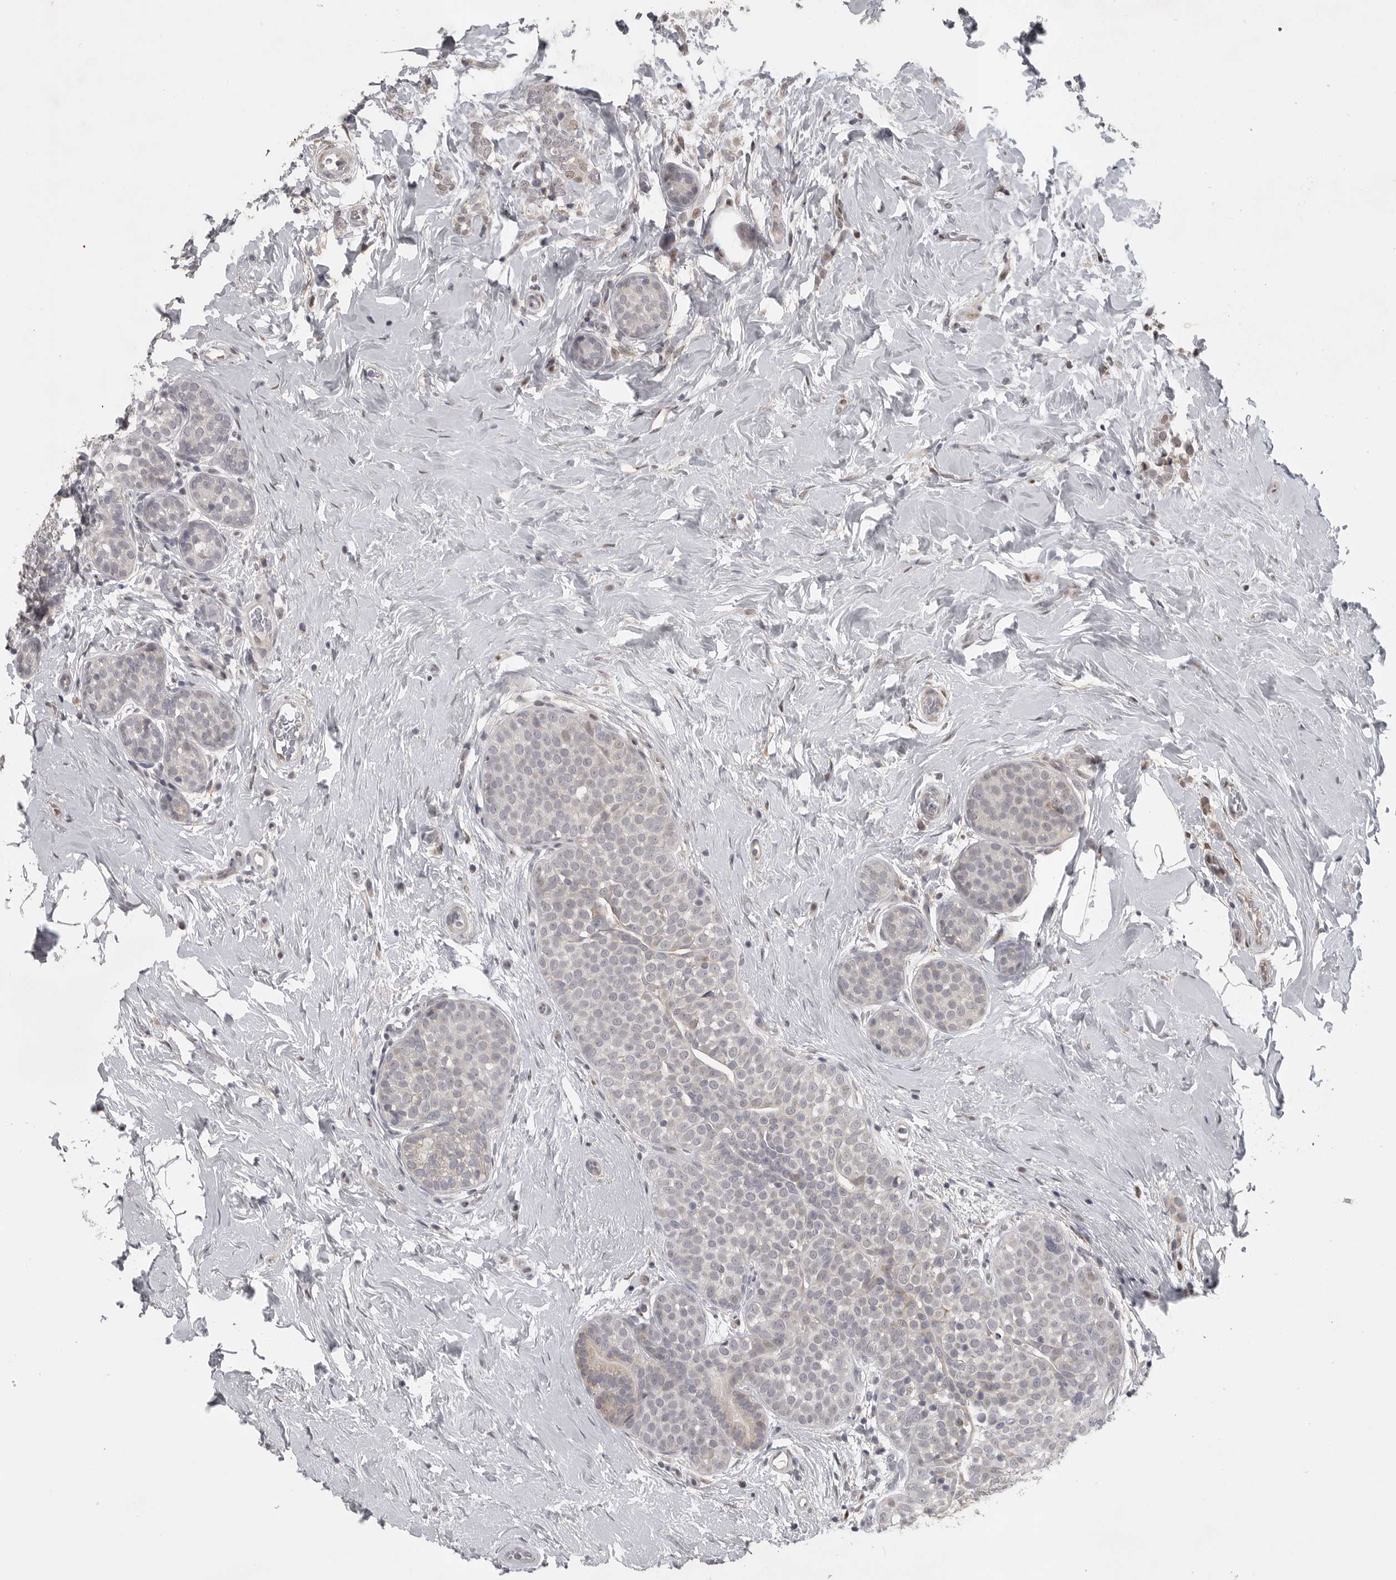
{"staining": {"intensity": "weak", "quantity": "25%-75%", "location": "nuclear"}, "tissue": "breast cancer", "cell_type": "Tumor cells", "image_type": "cancer", "snomed": [{"axis": "morphology", "description": "Lobular carcinoma, in situ"}, {"axis": "morphology", "description": "Lobular carcinoma"}, {"axis": "topography", "description": "Breast"}], "caption": "Protein expression analysis of lobular carcinoma in situ (breast) displays weak nuclear positivity in about 25%-75% of tumor cells.", "gene": "POLE2", "patient": {"sex": "female", "age": 41}}